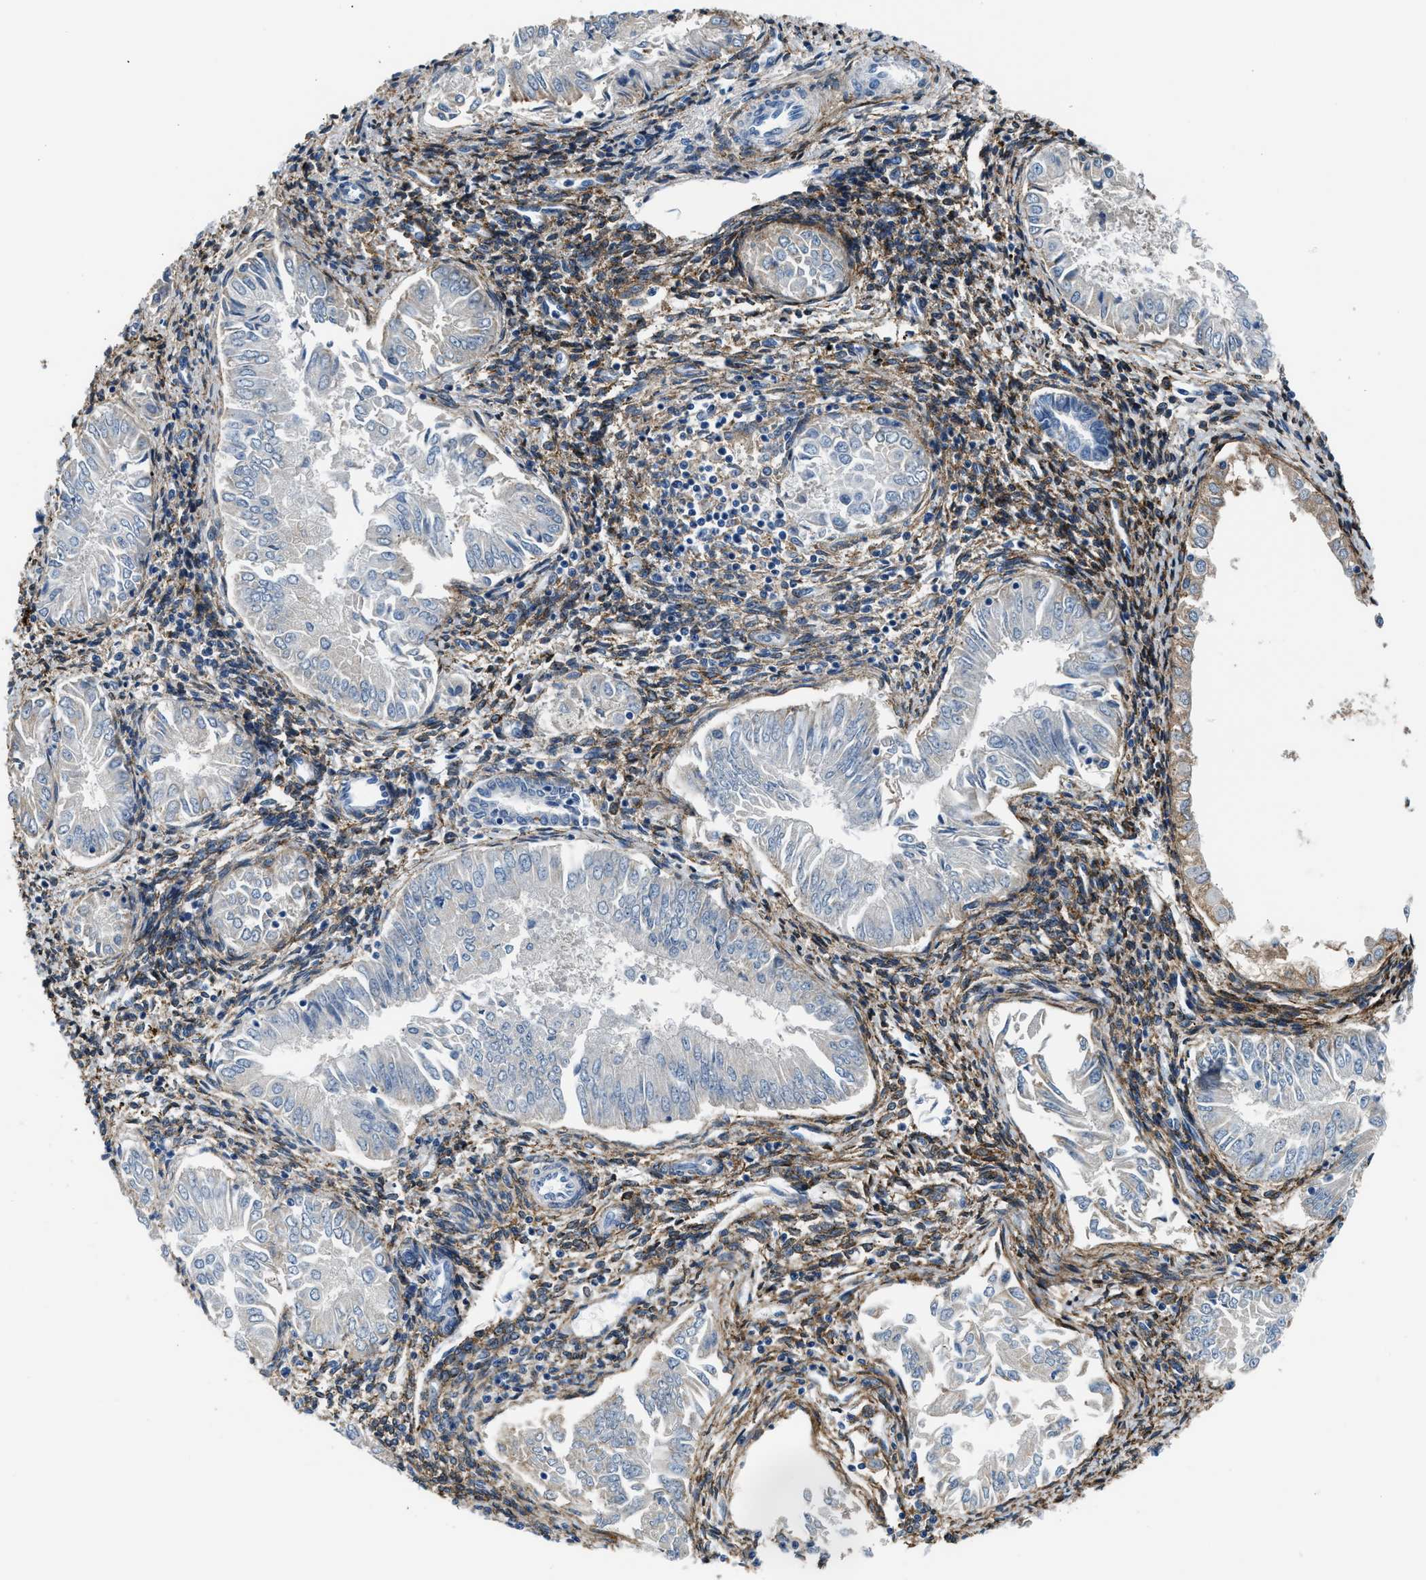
{"staining": {"intensity": "weak", "quantity": "25%-75%", "location": "cytoplasmic/membranous"}, "tissue": "endometrial cancer", "cell_type": "Tumor cells", "image_type": "cancer", "snomed": [{"axis": "morphology", "description": "Adenocarcinoma, NOS"}, {"axis": "topography", "description": "Endometrium"}], "caption": "Immunohistochemistry (IHC) of endometrial cancer demonstrates low levels of weak cytoplasmic/membranous staining in about 25%-75% of tumor cells. (Stains: DAB (3,3'-diaminobenzidine) in brown, nuclei in blue, Microscopy: brightfield microscopy at high magnification).", "gene": "LRP1", "patient": {"sex": "female", "age": 53}}